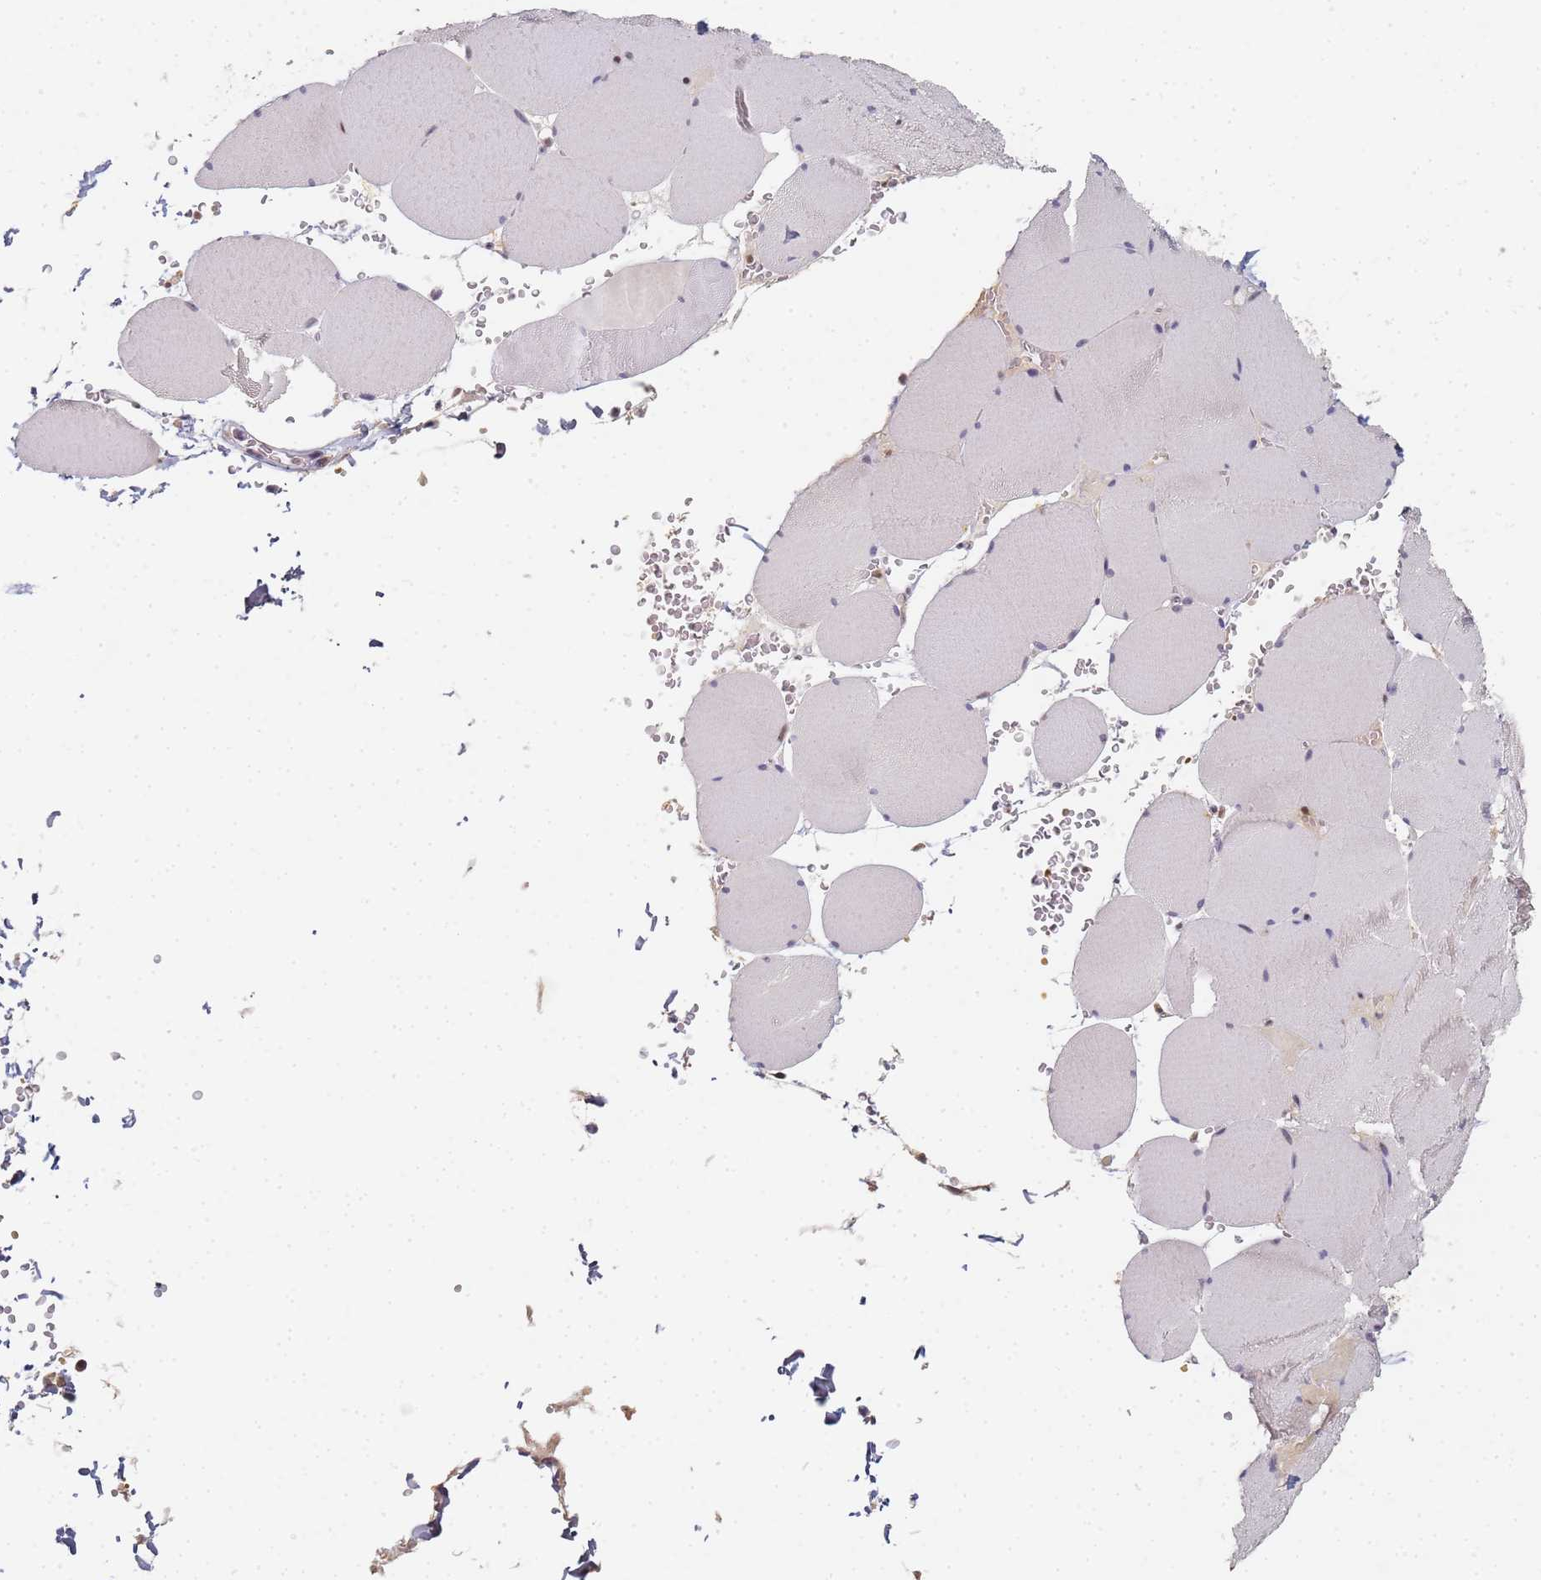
{"staining": {"intensity": "weak", "quantity": "<25%", "location": "cytoplasmic/membranous"}, "tissue": "skeletal muscle", "cell_type": "Myocytes", "image_type": "normal", "snomed": [{"axis": "morphology", "description": "Normal tissue, NOS"}, {"axis": "topography", "description": "Skeletal muscle"}, {"axis": "topography", "description": "Head-Neck"}], "caption": "Immunohistochemistry micrograph of benign skeletal muscle: skeletal muscle stained with DAB shows no significant protein positivity in myocytes. (DAB immunohistochemistry (IHC) with hematoxylin counter stain).", "gene": "HMCES", "patient": {"sex": "male", "age": 66}}